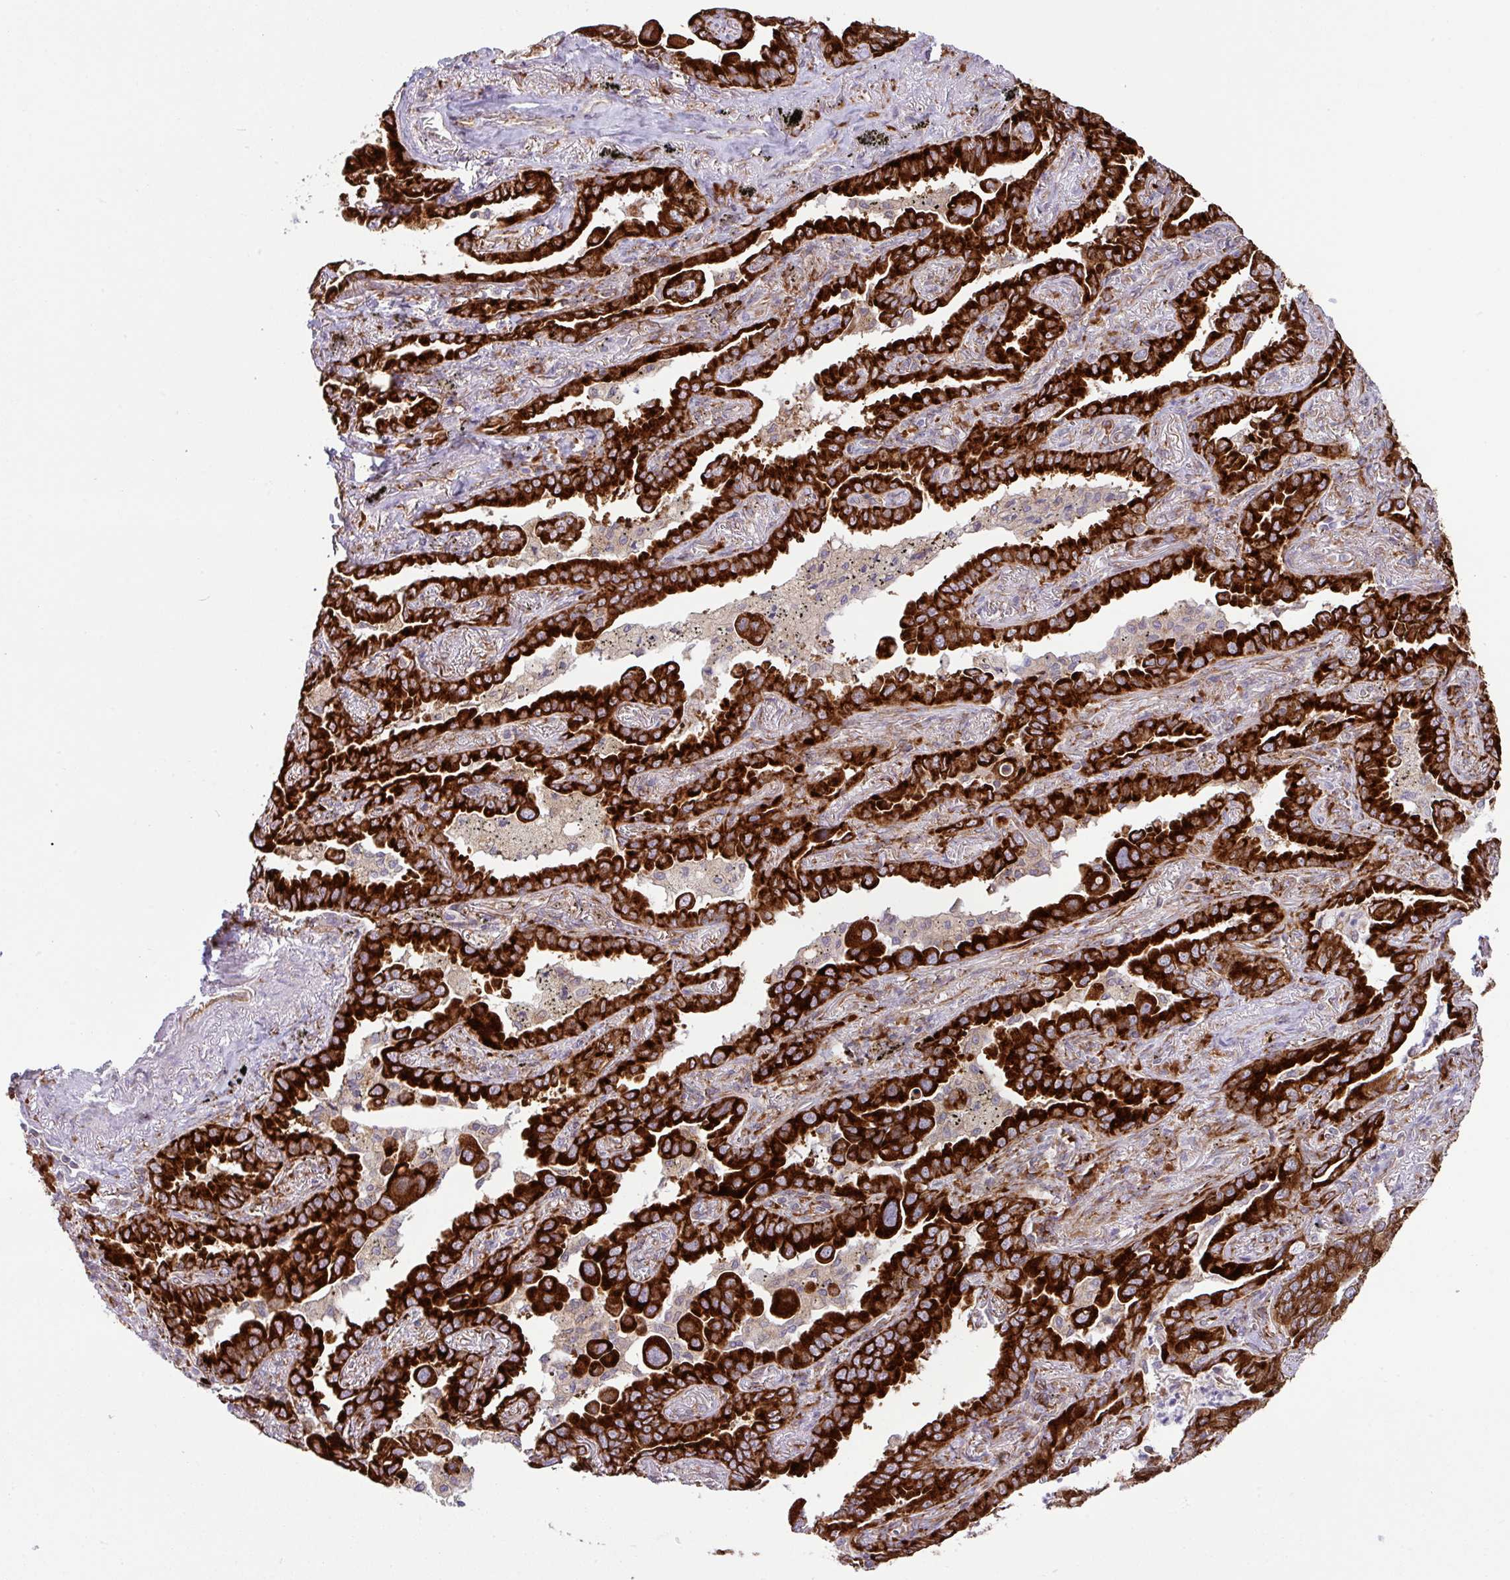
{"staining": {"intensity": "strong", "quantity": ">75%", "location": "cytoplasmic/membranous"}, "tissue": "lung cancer", "cell_type": "Tumor cells", "image_type": "cancer", "snomed": [{"axis": "morphology", "description": "Adenocarcinoma, NOS"}, {"axis": "topography", "description": "Lung"}], "caption": "Immunohistochemical staining of lung cancer exhibits strong cytoplasmic/membranous protein staining in approximately >75% of tumor cells.", "gene": "SLC39A7", "patient": {"sex": "male", "age": 67}}